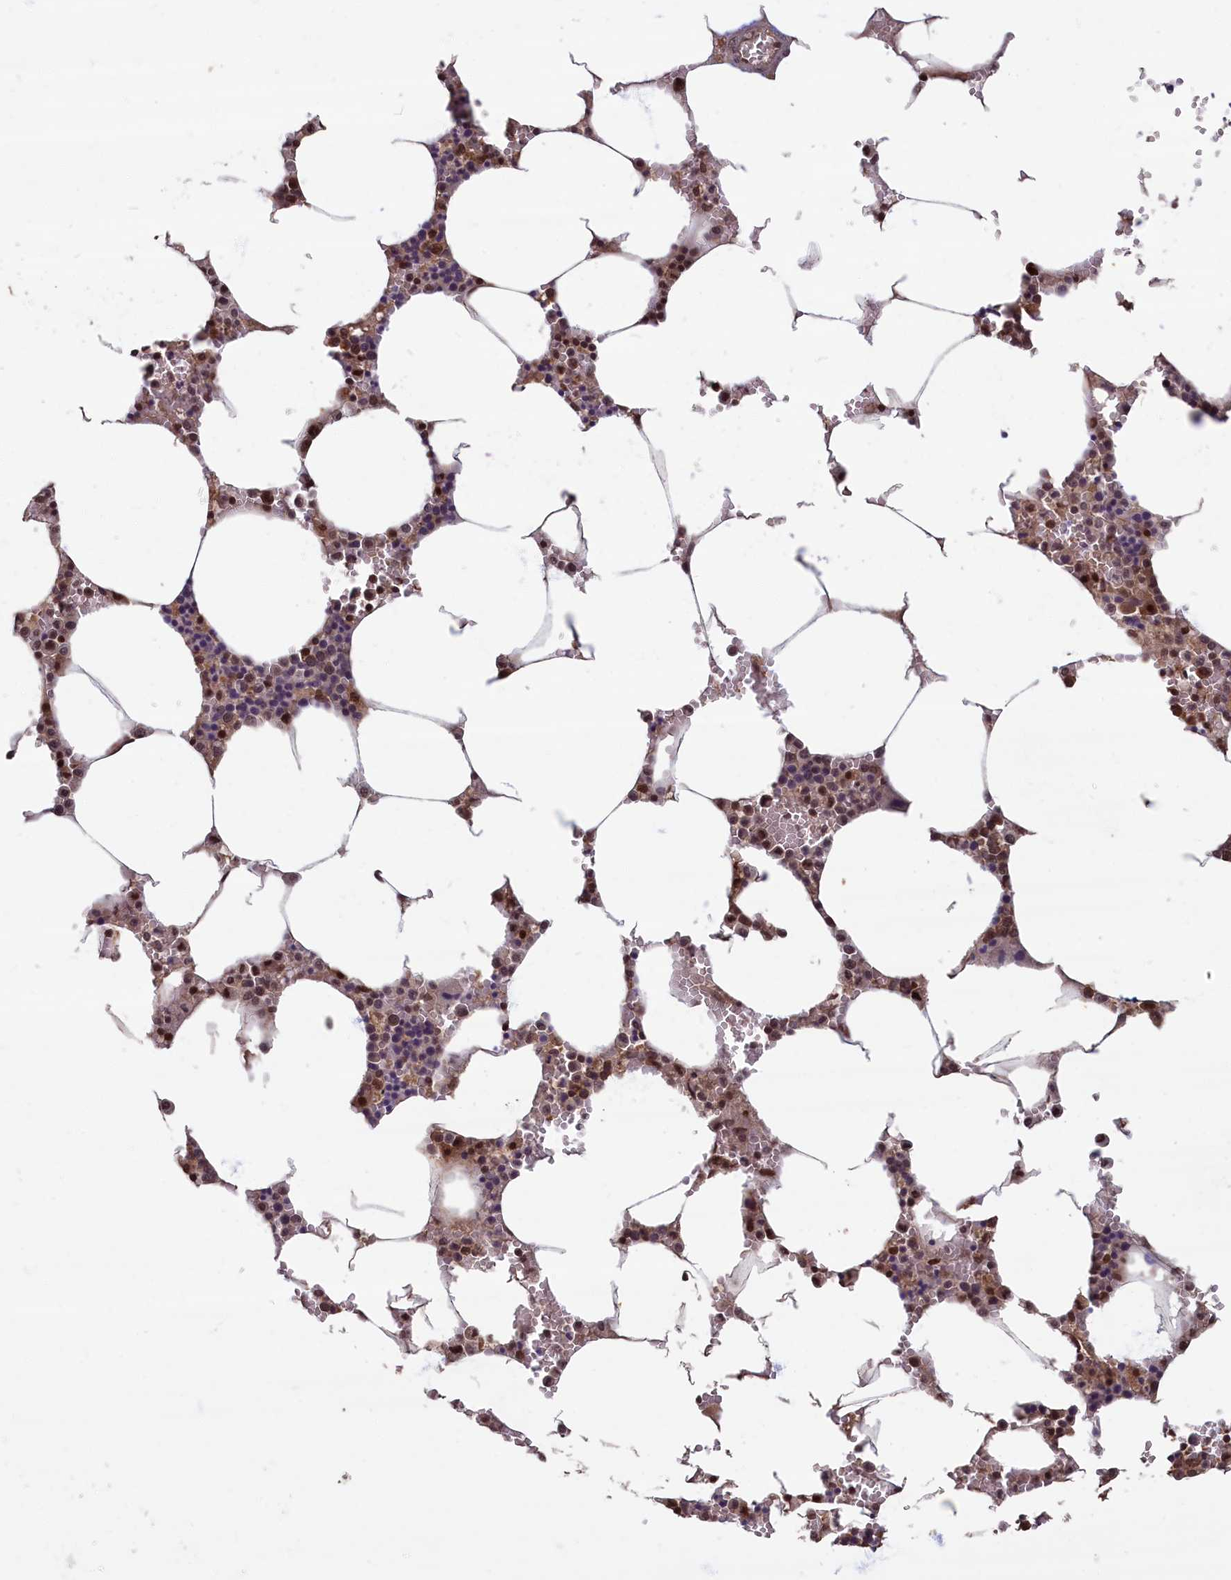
{"staining": {"intensity": "moderate", "quantity": "25%-75%", "location": "cytoplasmic/membranous,nuclear"}, "tissue": "bone marrow", "cell_type": "Hematopoietic cells", "image_type": "normal", "snomed": [{"axis": "morphology", "description": "Normal tissue, NOS"}, {"axis": "topography", "description": "Bone marrow"}], "caption": "A micrograph of bone marrow stained for a protein reveals moderate cytoplasmic/membranous,nuclear brown staining in hematopoietic cells.", "gene": "HIF3A", "patient": {"sex": "male", "age": 70}}